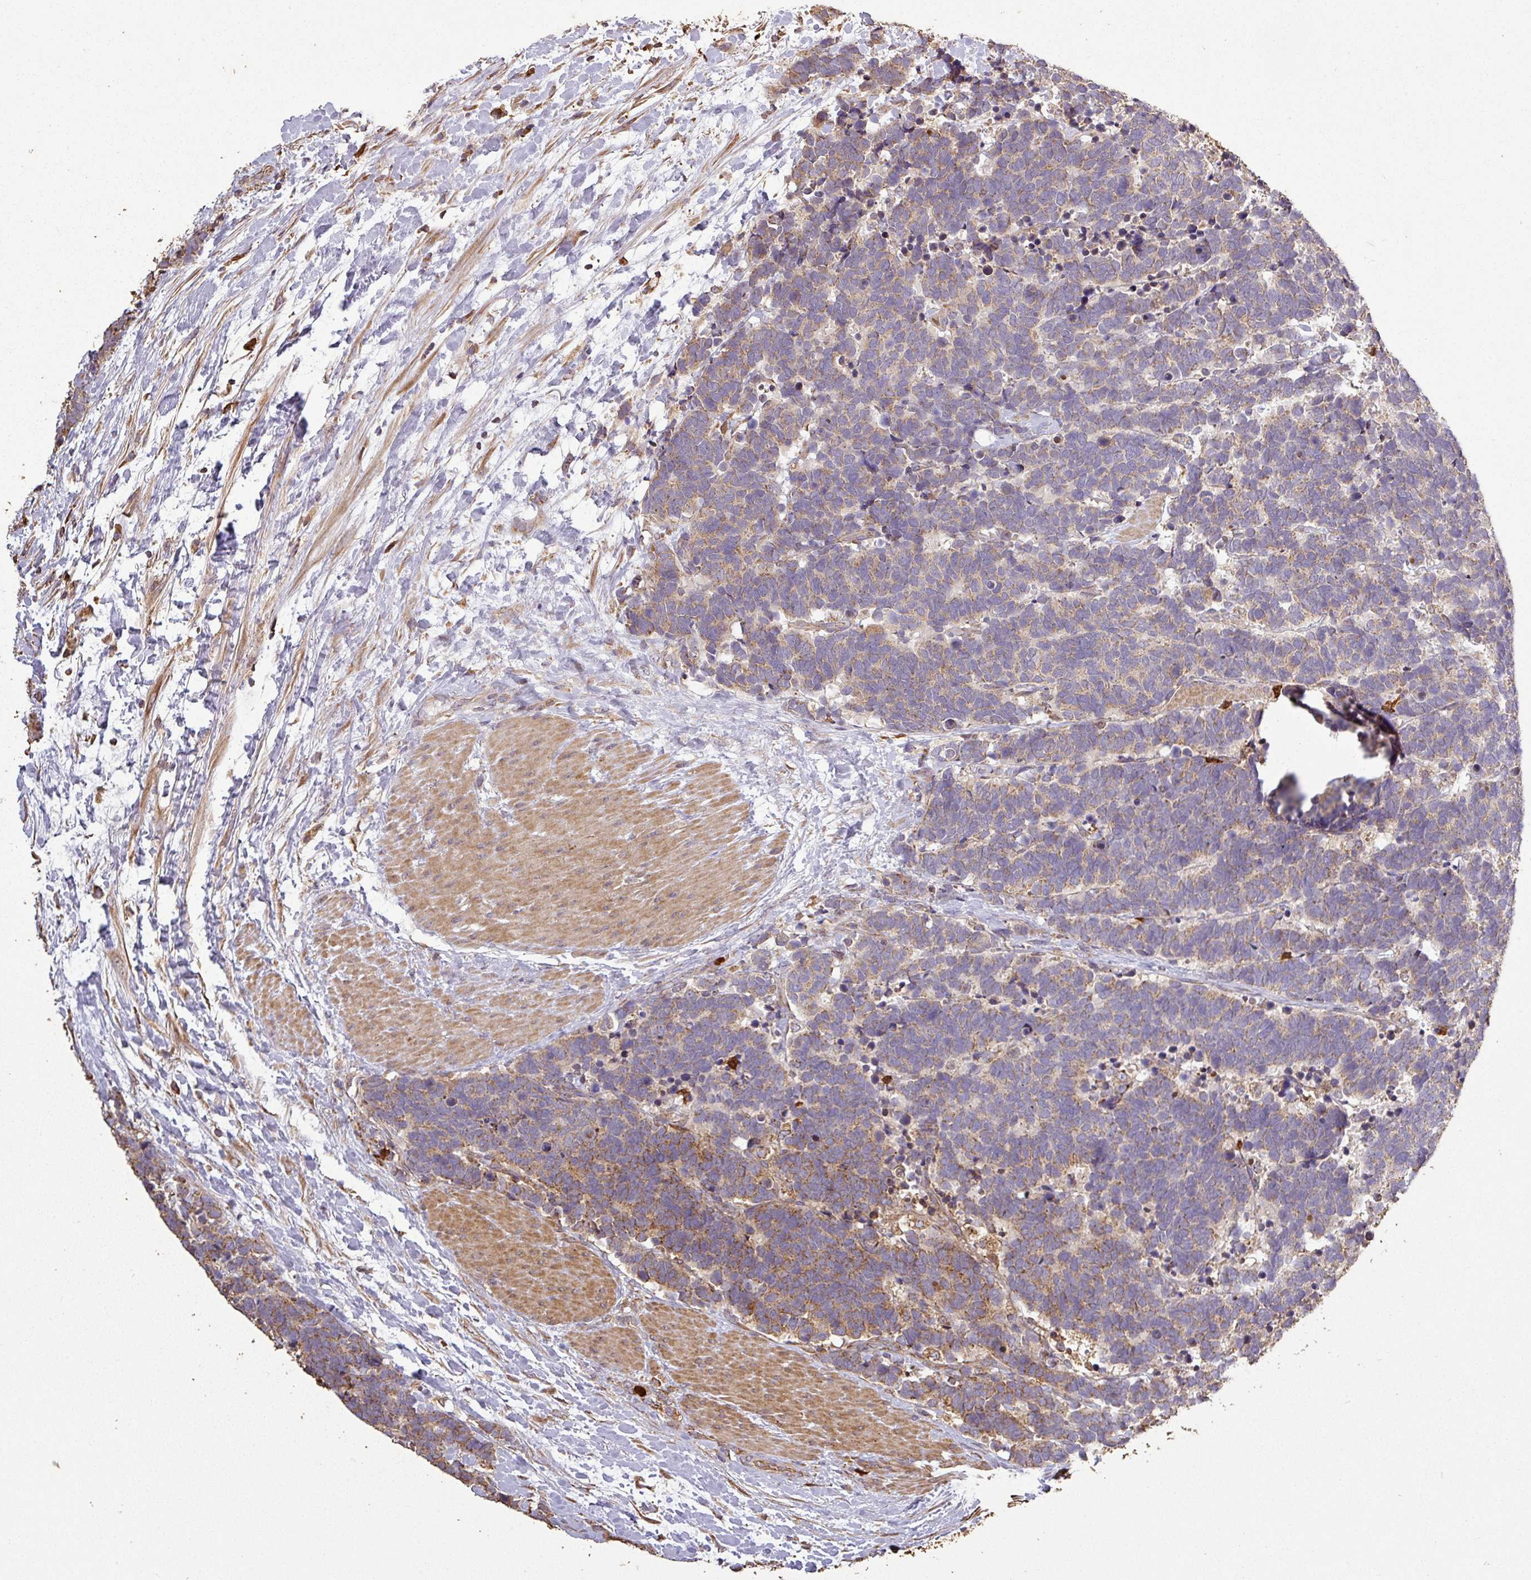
{"staining": {"intensity": "moderate", "quantity": ">75%", "location": "cytoplasmic/membranous"}, "tissue": "carcinoid", "cell_type": "Tumor cells", "image_type": "cancer", "snomed": [{"axis": "morphology", "description": "Carcinoma, NOS"}, {"axis": "morphology", "description": "Carcinoid, malignant, NOS"}, {"axis": "topography", "description": "Prostate"}], "caption": "IHC histopathology image of carcinoma stained for a protein (brown), which displays medium levels of moderate cytoplasmic/membranous expression in about >75% of tumor cells.", "gene": "PLEKHM1", "patient": {"sex": "male", "age": 57}}